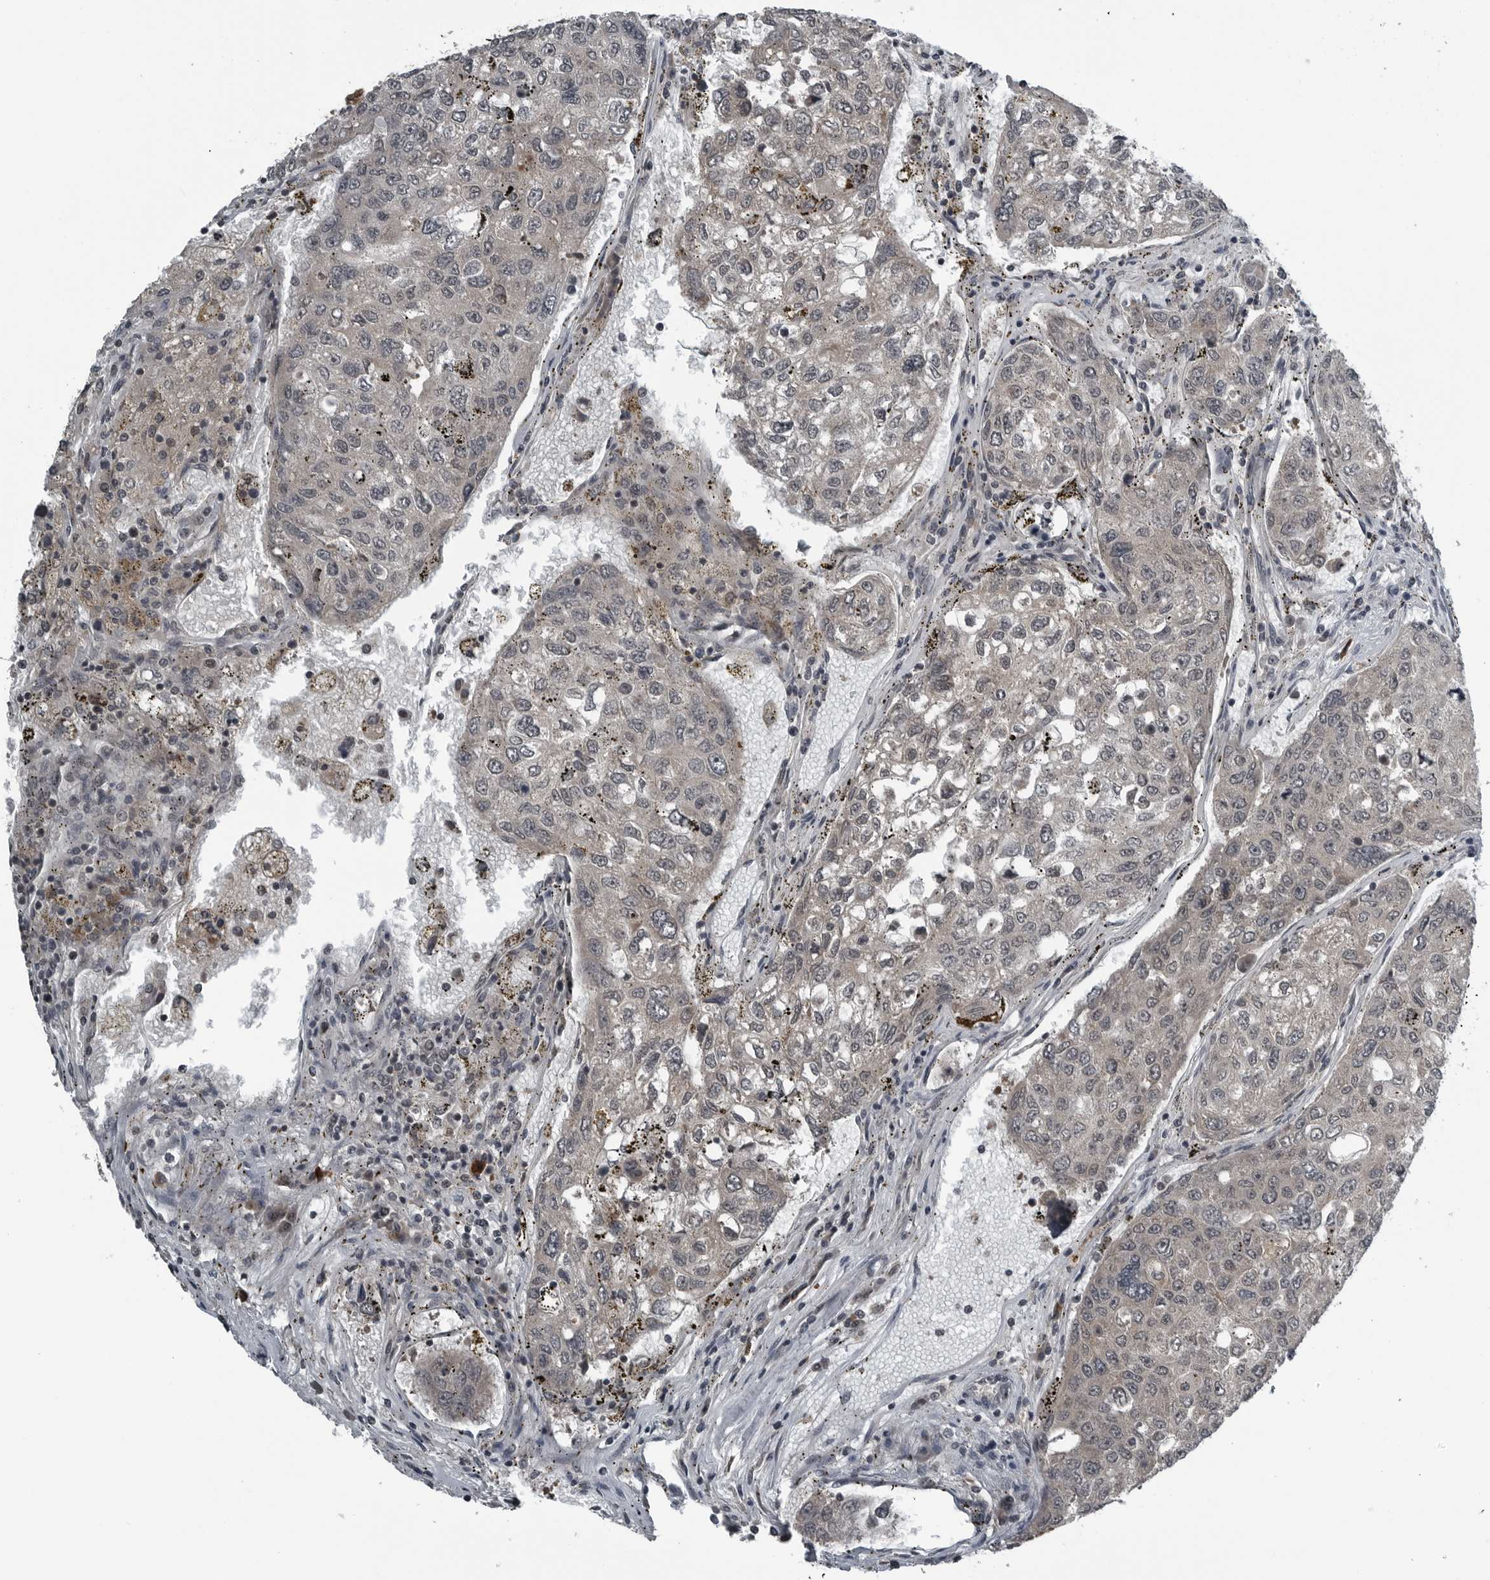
{"staining": {"intensity": "weak", "quantity": "25%-75%", "location": "cytoplasmic/membranous"}, "tissue": "urothelial cancer", "cell_type": "Tumor cells", "image_type": "cancer", "snomed": [{"axis": "morphology", "description": "Urothelial carcinoma, High grade"}, {"axis": "topography", "description": "Lymph node"}, {"axis": "topography", "description": "Urinary bladder"}], "caption": "Urothelial cancer tissue reveals weak cytoplasmic/membranous positivity in about 25%-75% of tumor cells", "gene": "GAK", "patient": {"sex": "male", "age": 51}}